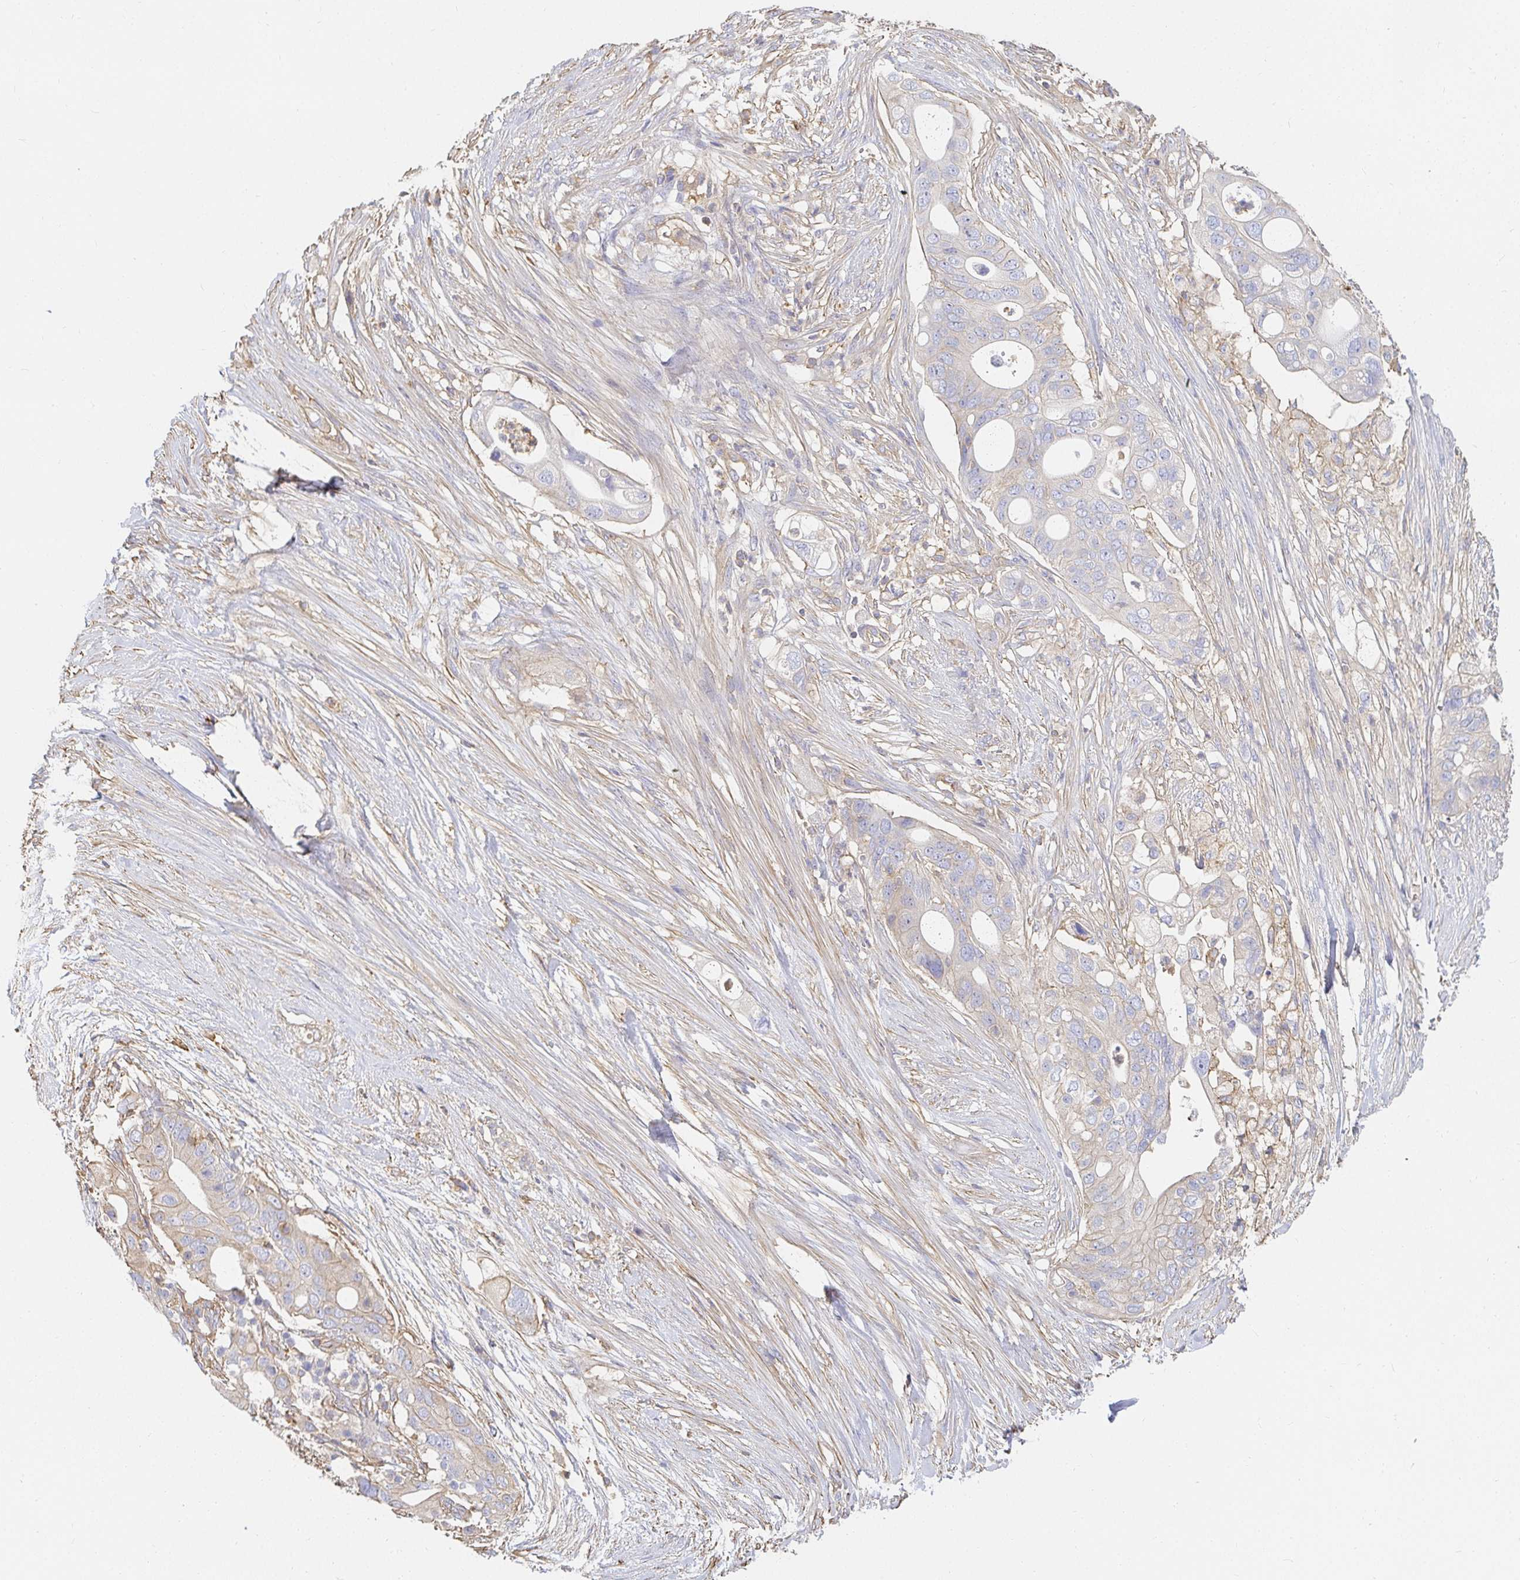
{"staining": {"intensity": "weak", "quantity": "<25%", "location": "cytoplasmic/membranous"}, "tissue": "pancreatic cancer", "cell_type": "Tumor cells", "image_type": "cancer", "snomed": [{"axis": "morphology", "description": "Adenocarcinoma, NOS"}, {"axis": "topography", "description": "Pancreas"}], "caption": "Tumor cells show no significant expression in pancreatic cancer (adenocarcinoma). Nuclei are stained in blue.", "gene": "TSPAN19", "patient": {"sex": "female", "age": 72}}